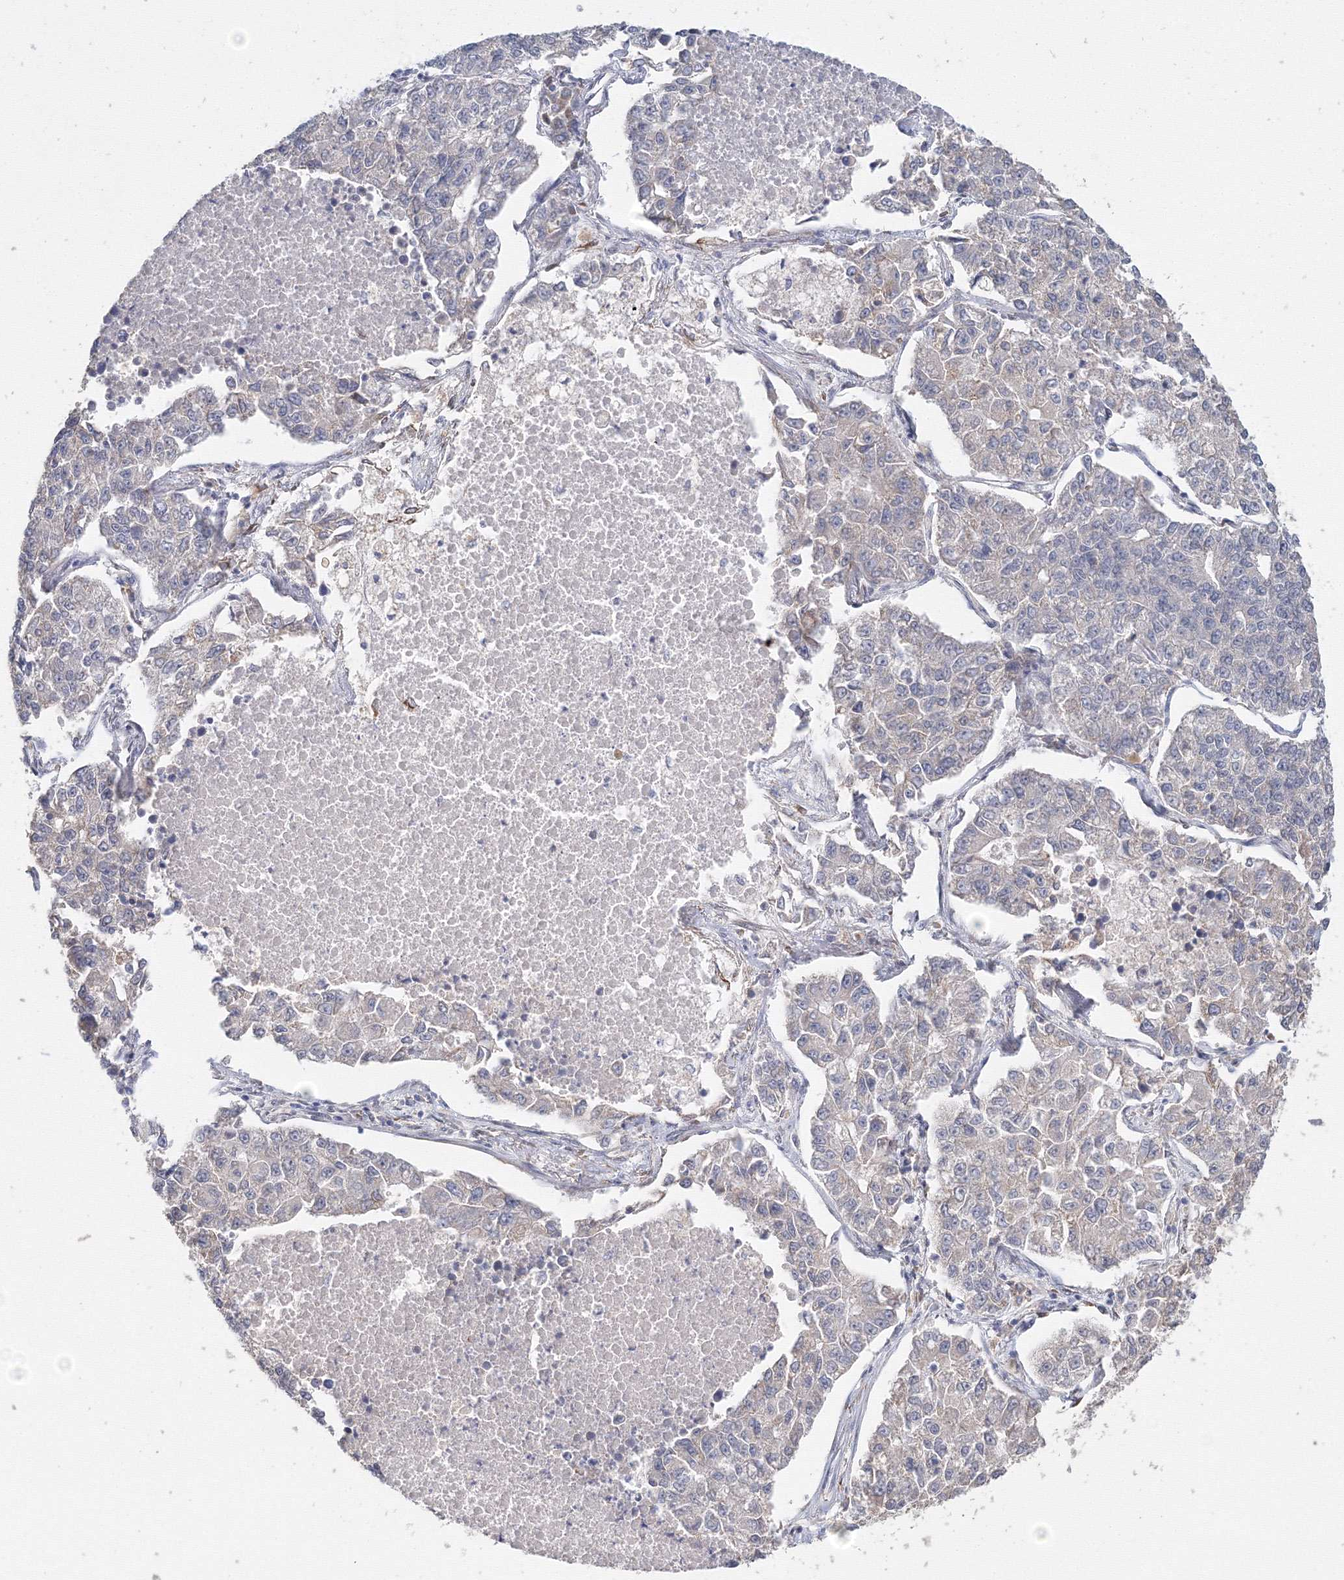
{"staining": {"intensity": "negative", "quantity": "none", "location": "none"}, "tissue": "lung cancer", "cell_type": "Tumor cells", "image_type": "cancer", "snomed": [{"axis": "morphology", "description": "Adenocarcinoma, NOS"}, {"axis": "topography", "description": "Lung"}], "caption": "Immunohistochemical staining of human lung adenocarcinoma demonstrates no significant expression in tumor cells.", "gene": "DHRS12", "patient": {"sex": "male", "age": 49}}